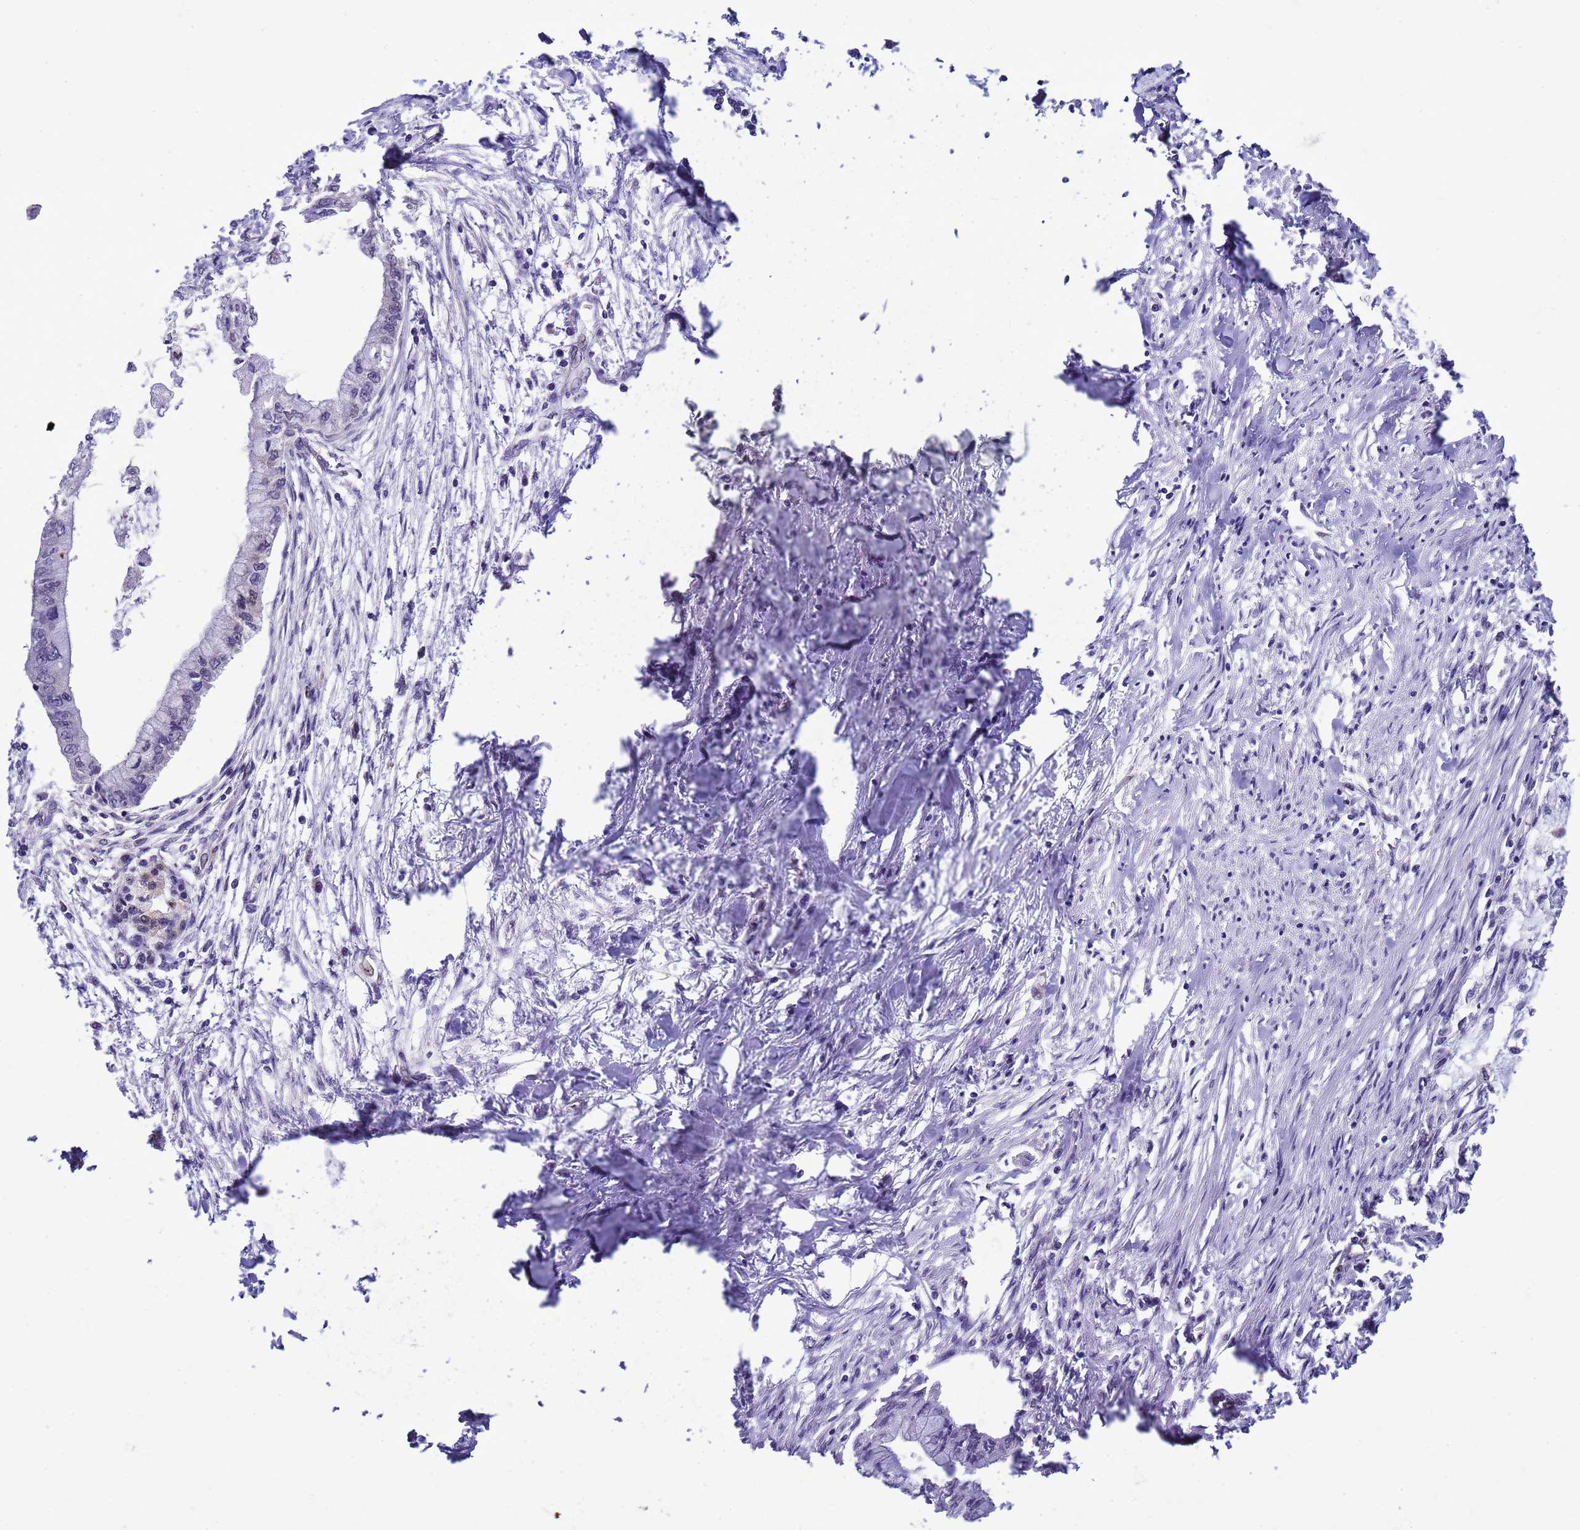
{"staining": {"intensity": "negative", "quantity": "none", "location": "none"}, "tissue": "pancreatic cancer", "cell_type": "Tumor cells", "image_type": "cancer", "snomed": [{"axis": "morphology", "description": "Adenocarcinoma, NOS"}, {"axis": "topography", "description": "Pancreas"}], "caption": "Immunohistochemistry histopathology image of adenocarcinoma (pancreatic) stained for a protein (brown), which exhibits no staining in tumor cells.", "gene": "DDI2", "patient": {"sex": "male", "age": 48}}